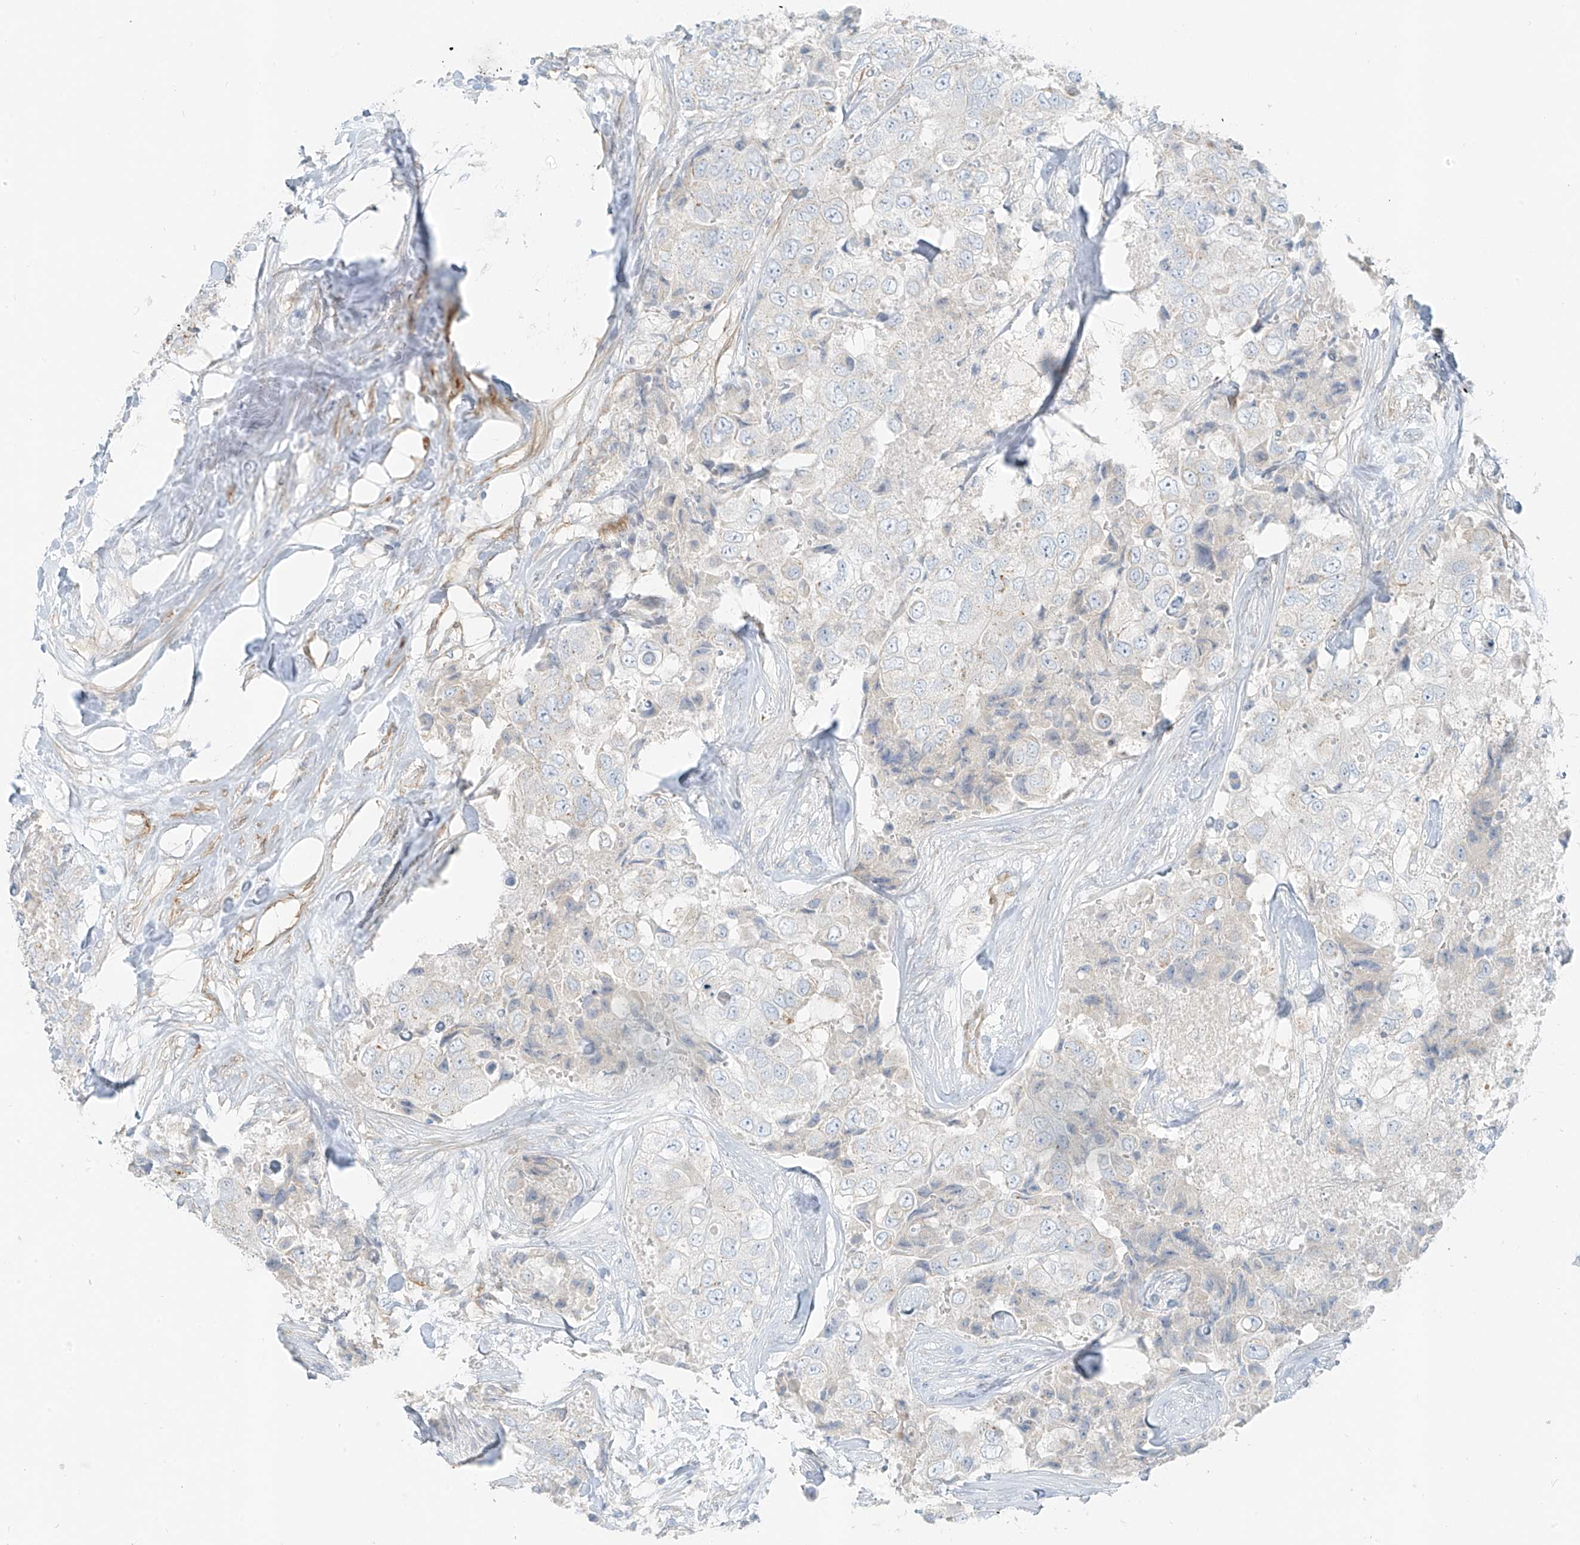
{"staining": {"intensity": "negative", "quantity": "none", "location": "none"}, "tissue": "breast cancer", "cell_type": "Tumor cells", "image_type": "cancer", "snomed": [{"axis": "morphology", "description": "Duct carcinoma"}, {"axis": "topography", "description": "Breast"}], "caption": "Image shows no significant protein expression in tumor cells of breast cancer (invasive ductal carcinoma).", "gene": "SMCP", "patient": {"sex": "female", "age": 62}}